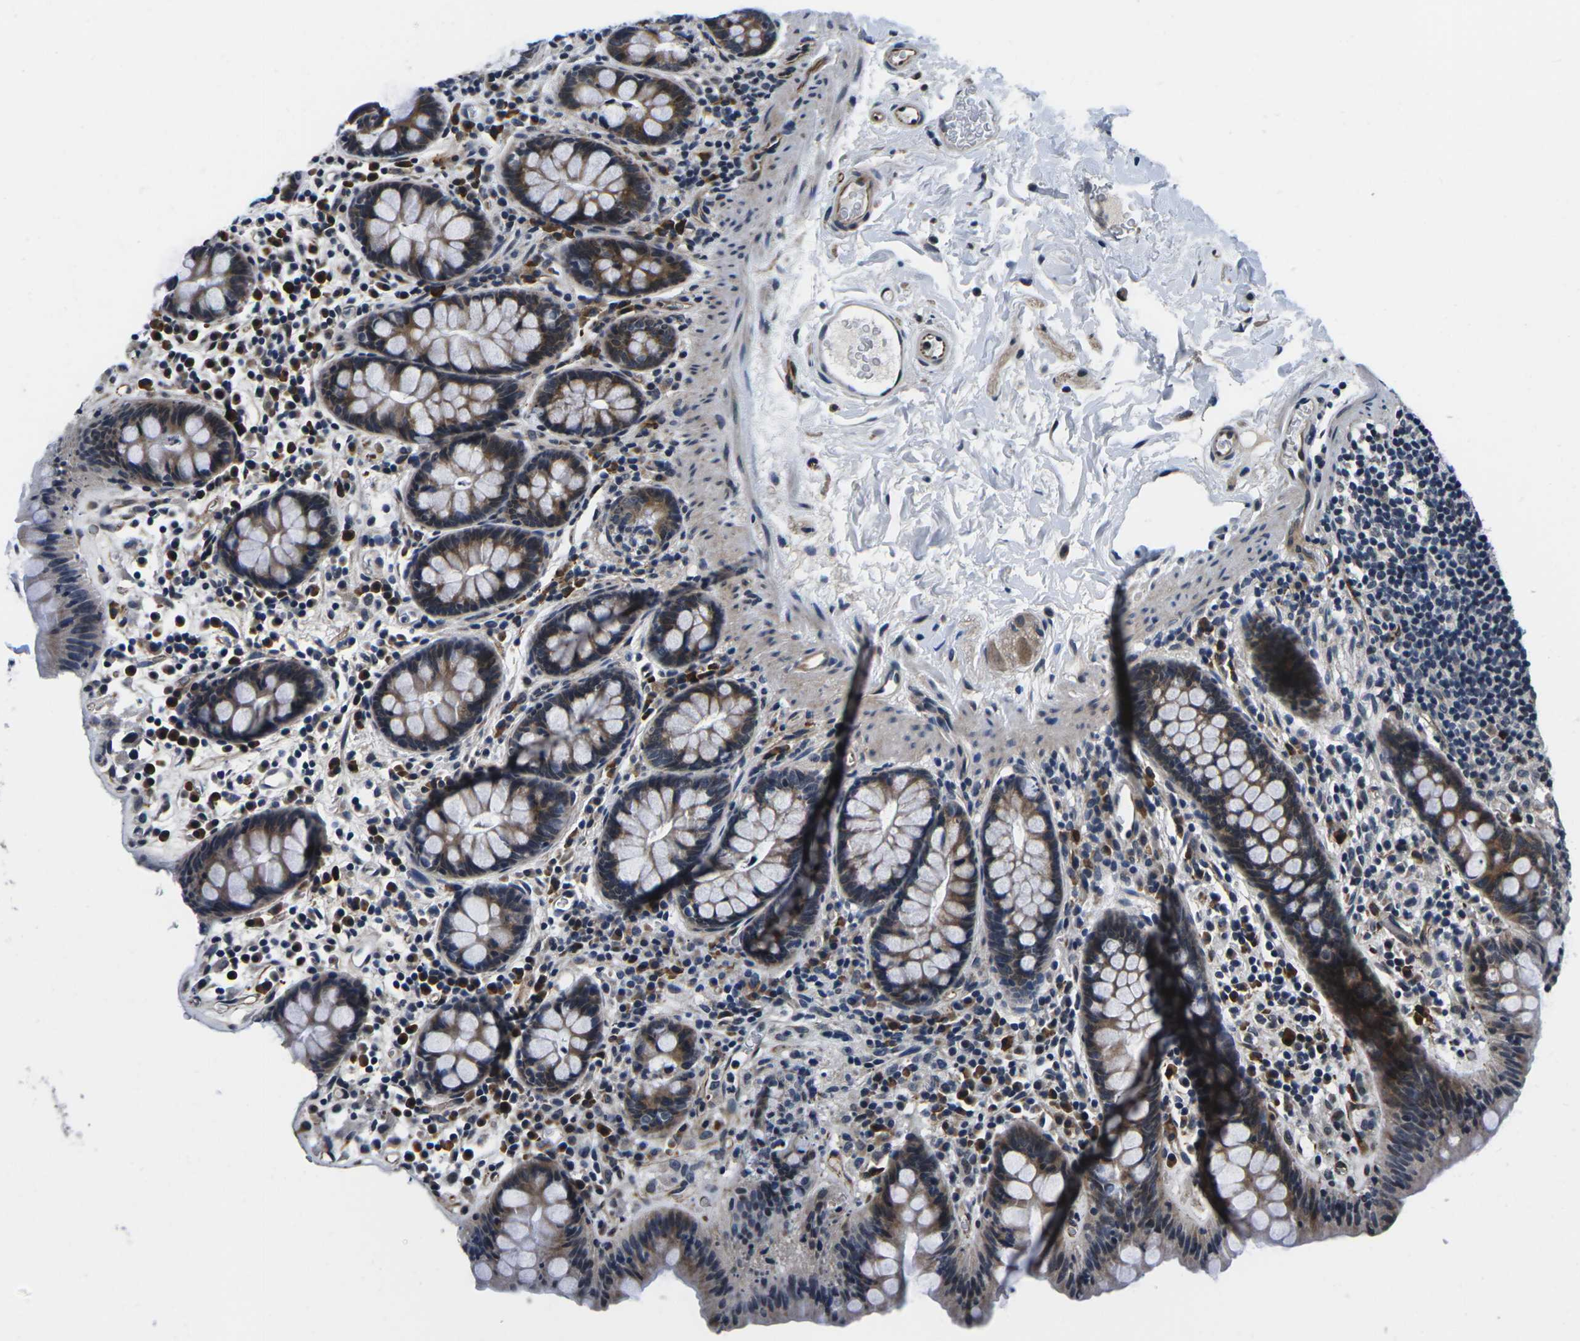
{"staining": {"intensity": "moderate", "quantity": "25%-75%", "location": "cytoplasmic/membranous"}, "tissue": "colon", "cell_type": "Endothelial cells", "image_type": "normal", "snomed": [{"axis": "morphology", "description": "Normal tissue, NOS"}, {"axis": "topography", "description": "Colon"}], "caption": "Endothelial cells show medium levels of moderate cytoplasmic/membranous staining in about 25%-75% of cells in benign human colon. The staining is performed using DAB (3,3'-diaminobenzidine) brown chromogen to label protein expression. The nuclei are counter-stained blue using hematoxylin.", "gene": "CCNE1", "patient": {"sex": "female", "age": 80}}